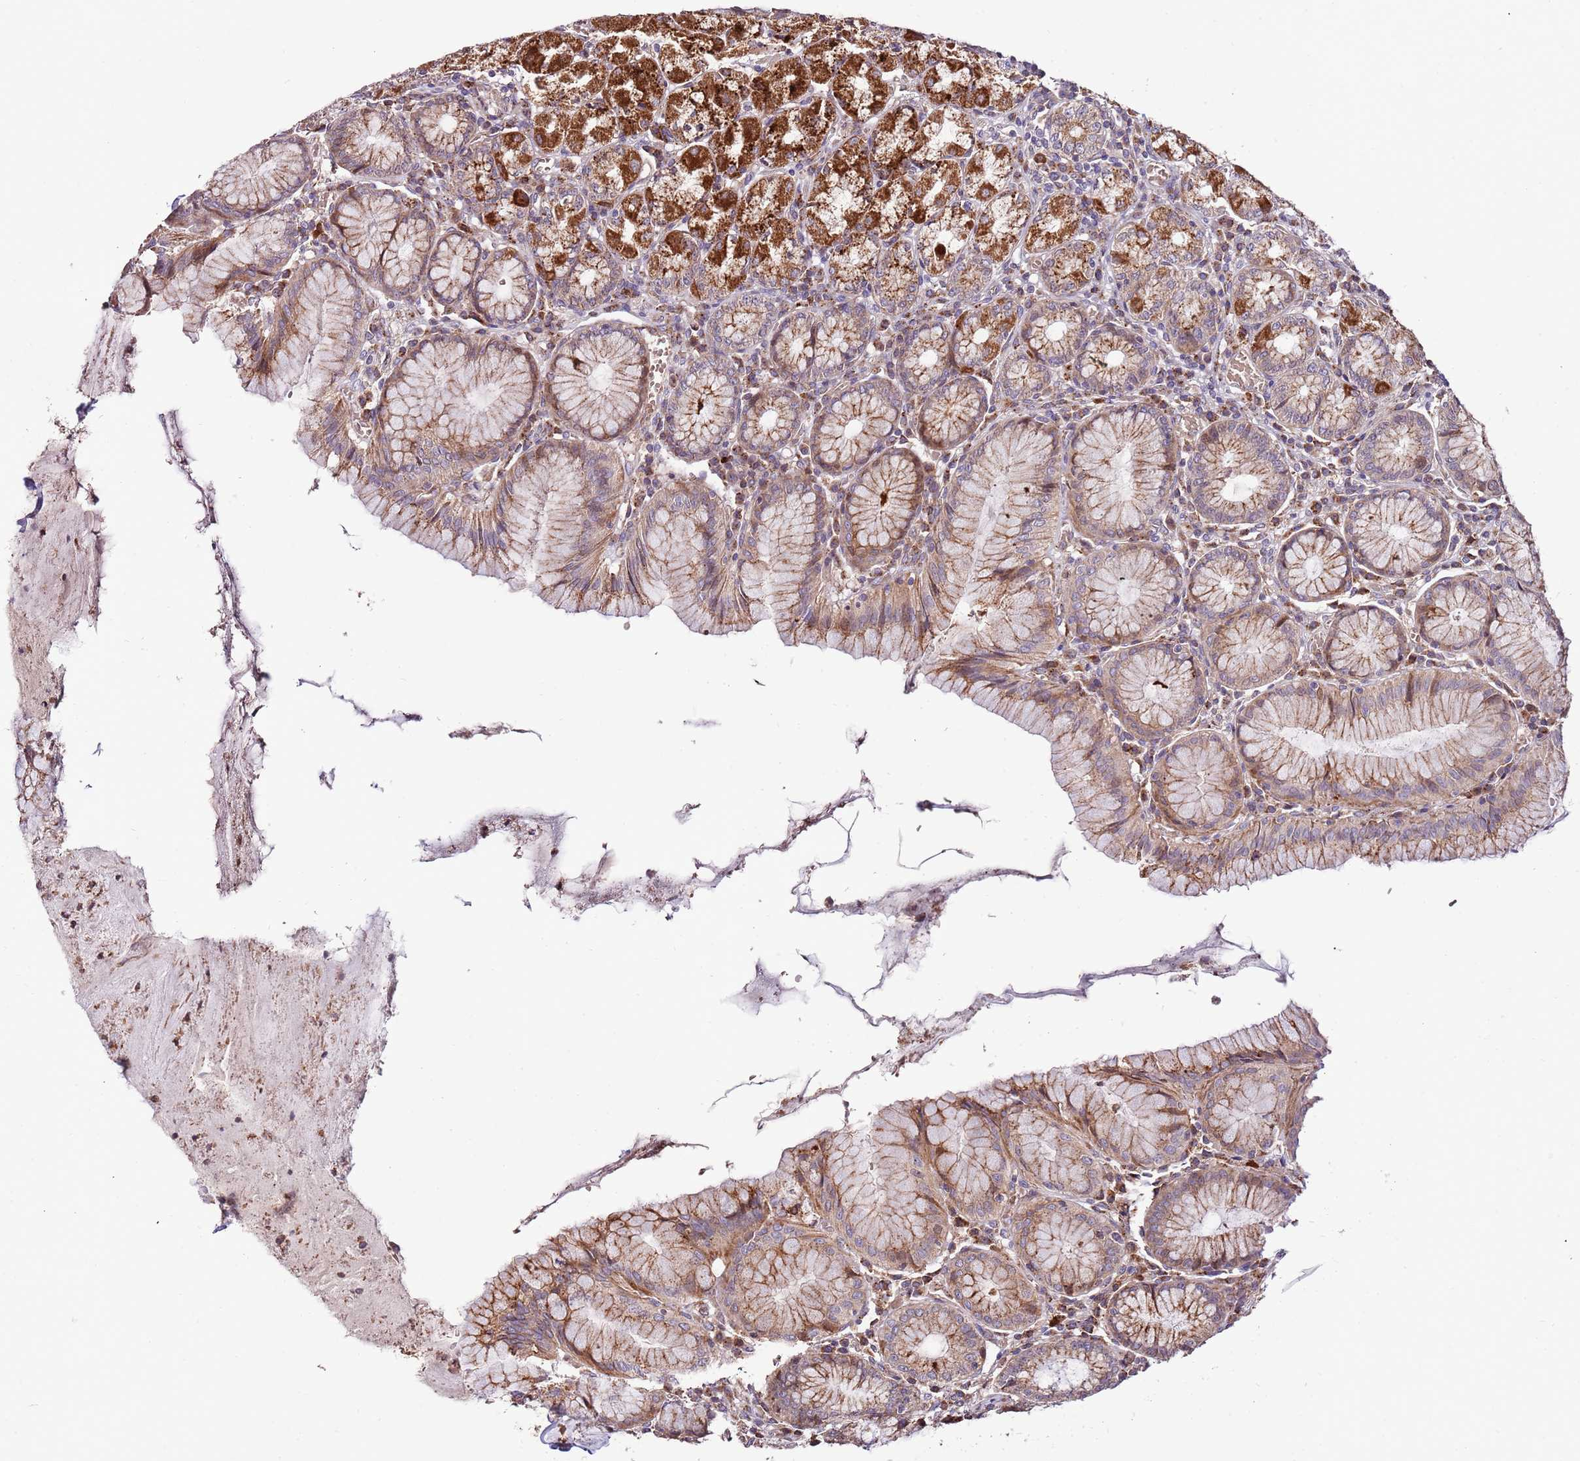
{"staining": {"intensity": "strong", "quantity": ">75%", "location": "cytoplasmic/membranous"}, "tissue": "stomach", "cell_type": "Glandular cells", "image_type": "normal", "snomed": [{"axis": "morphology", "description": "Normal tissue, NOS"}, {"axis": "topography", "description": "Stomach"}], "caption": "Protein staining exhibits strong cytoplasmic/membranous staining in about >75% of glandular cells in normal stomach. (Brightfield microscopy of DAB IHC at high magnification).", "gene": "DOCK6", "patient": {"sex": "male", "age": 55}}